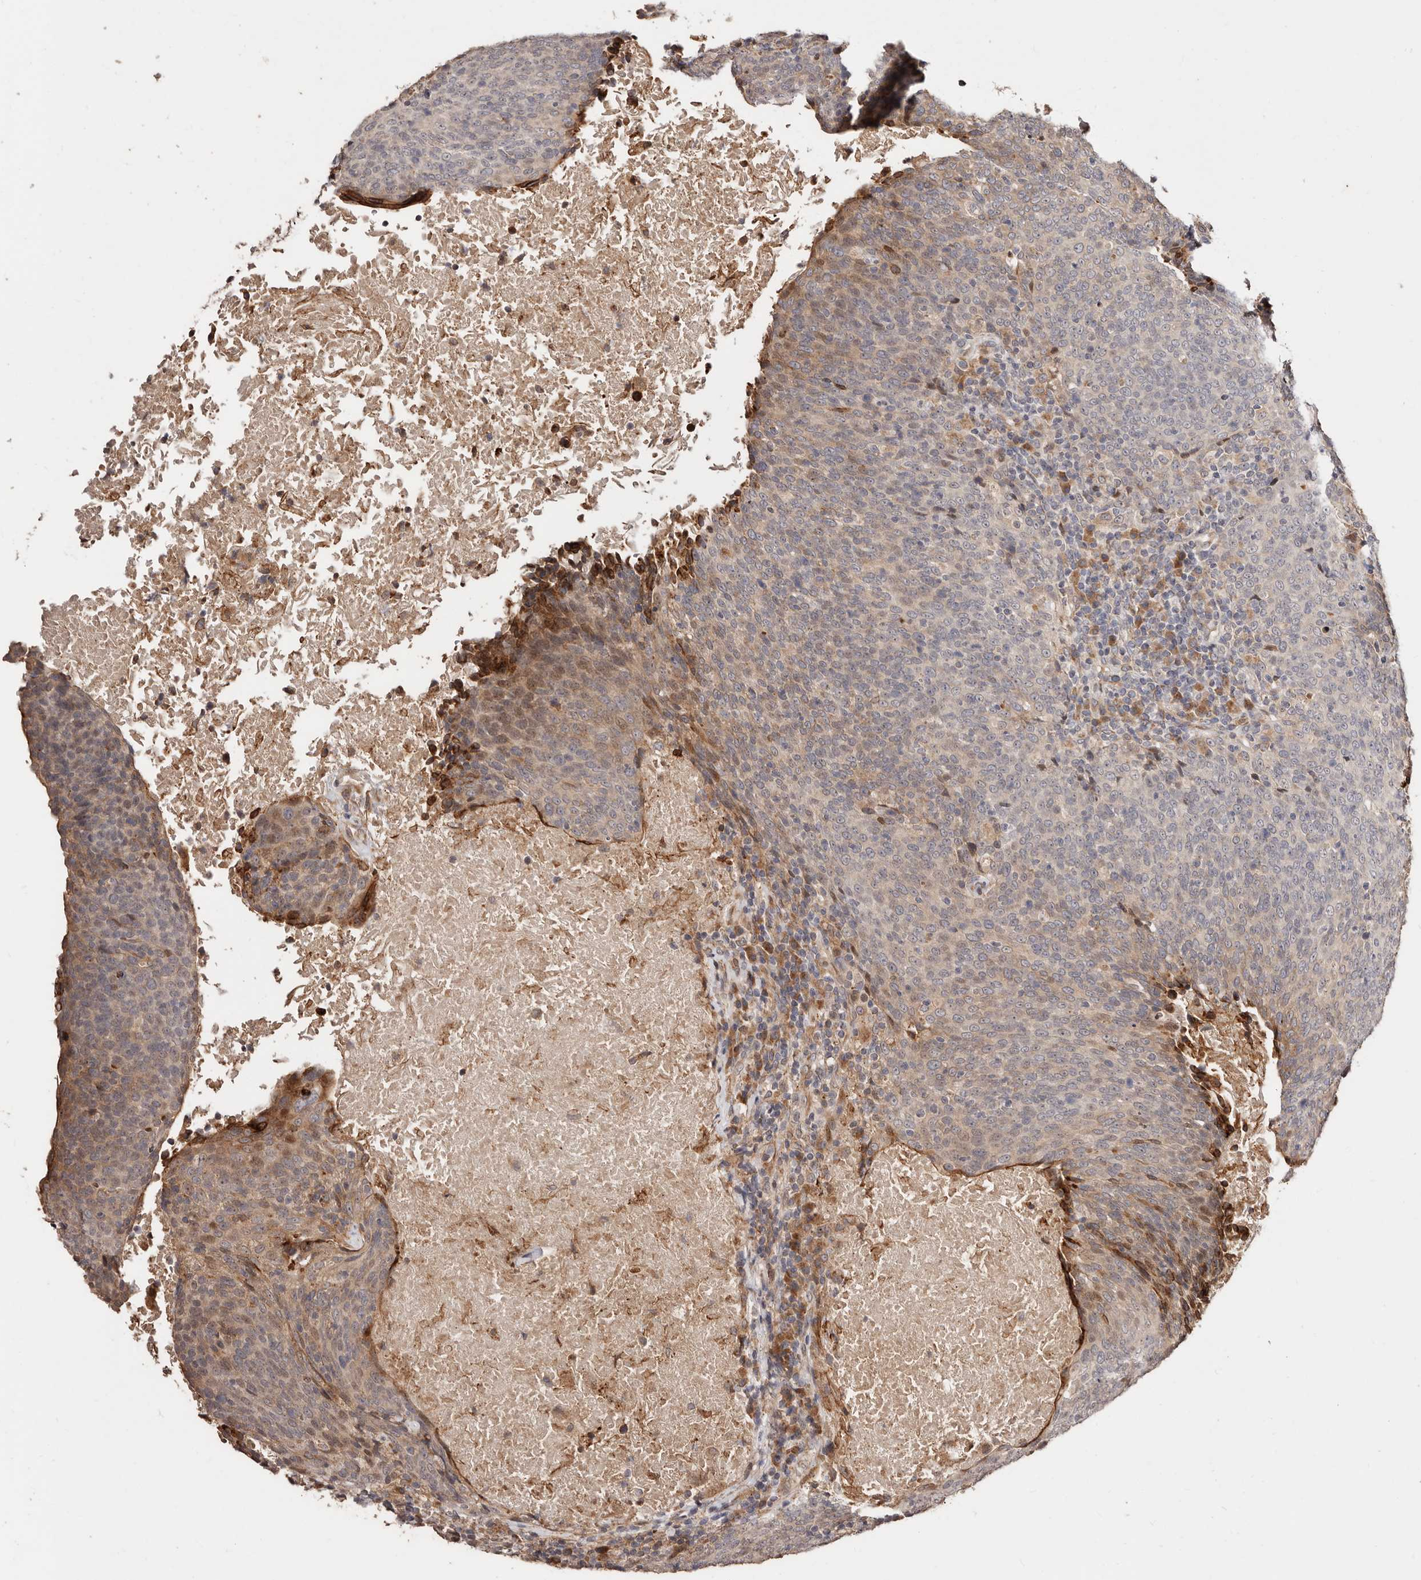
{"staining": {"intensity": "weak", "quantity": "25%-75%", "location": "cytoplasmic/membranous"}, "tissue": "head and neck cancer", "cell_type": "Tumor cells", "image_type": "cancer", "snomed": [{"axis": "morphology", "description": "Squamous cell carcinoma, NOS"}, {"axis": "morphology", "description": "Squamous cell carcinoma, metastatic, NOS"}, {"axis": "topography", "description": "Lymph node"}, {"axis": "topography", "description": "Head-Neck"}], "caption": "Head and neck squamous cell carcinoma stained with DAB immunohistochemistry (IHC) exhibits low levels of weak cytoplasmic/membranous expression in about 25%-75% of tumor cells.", "gene": "APOL6", "patient": {"sex": "male", "age": 62}}